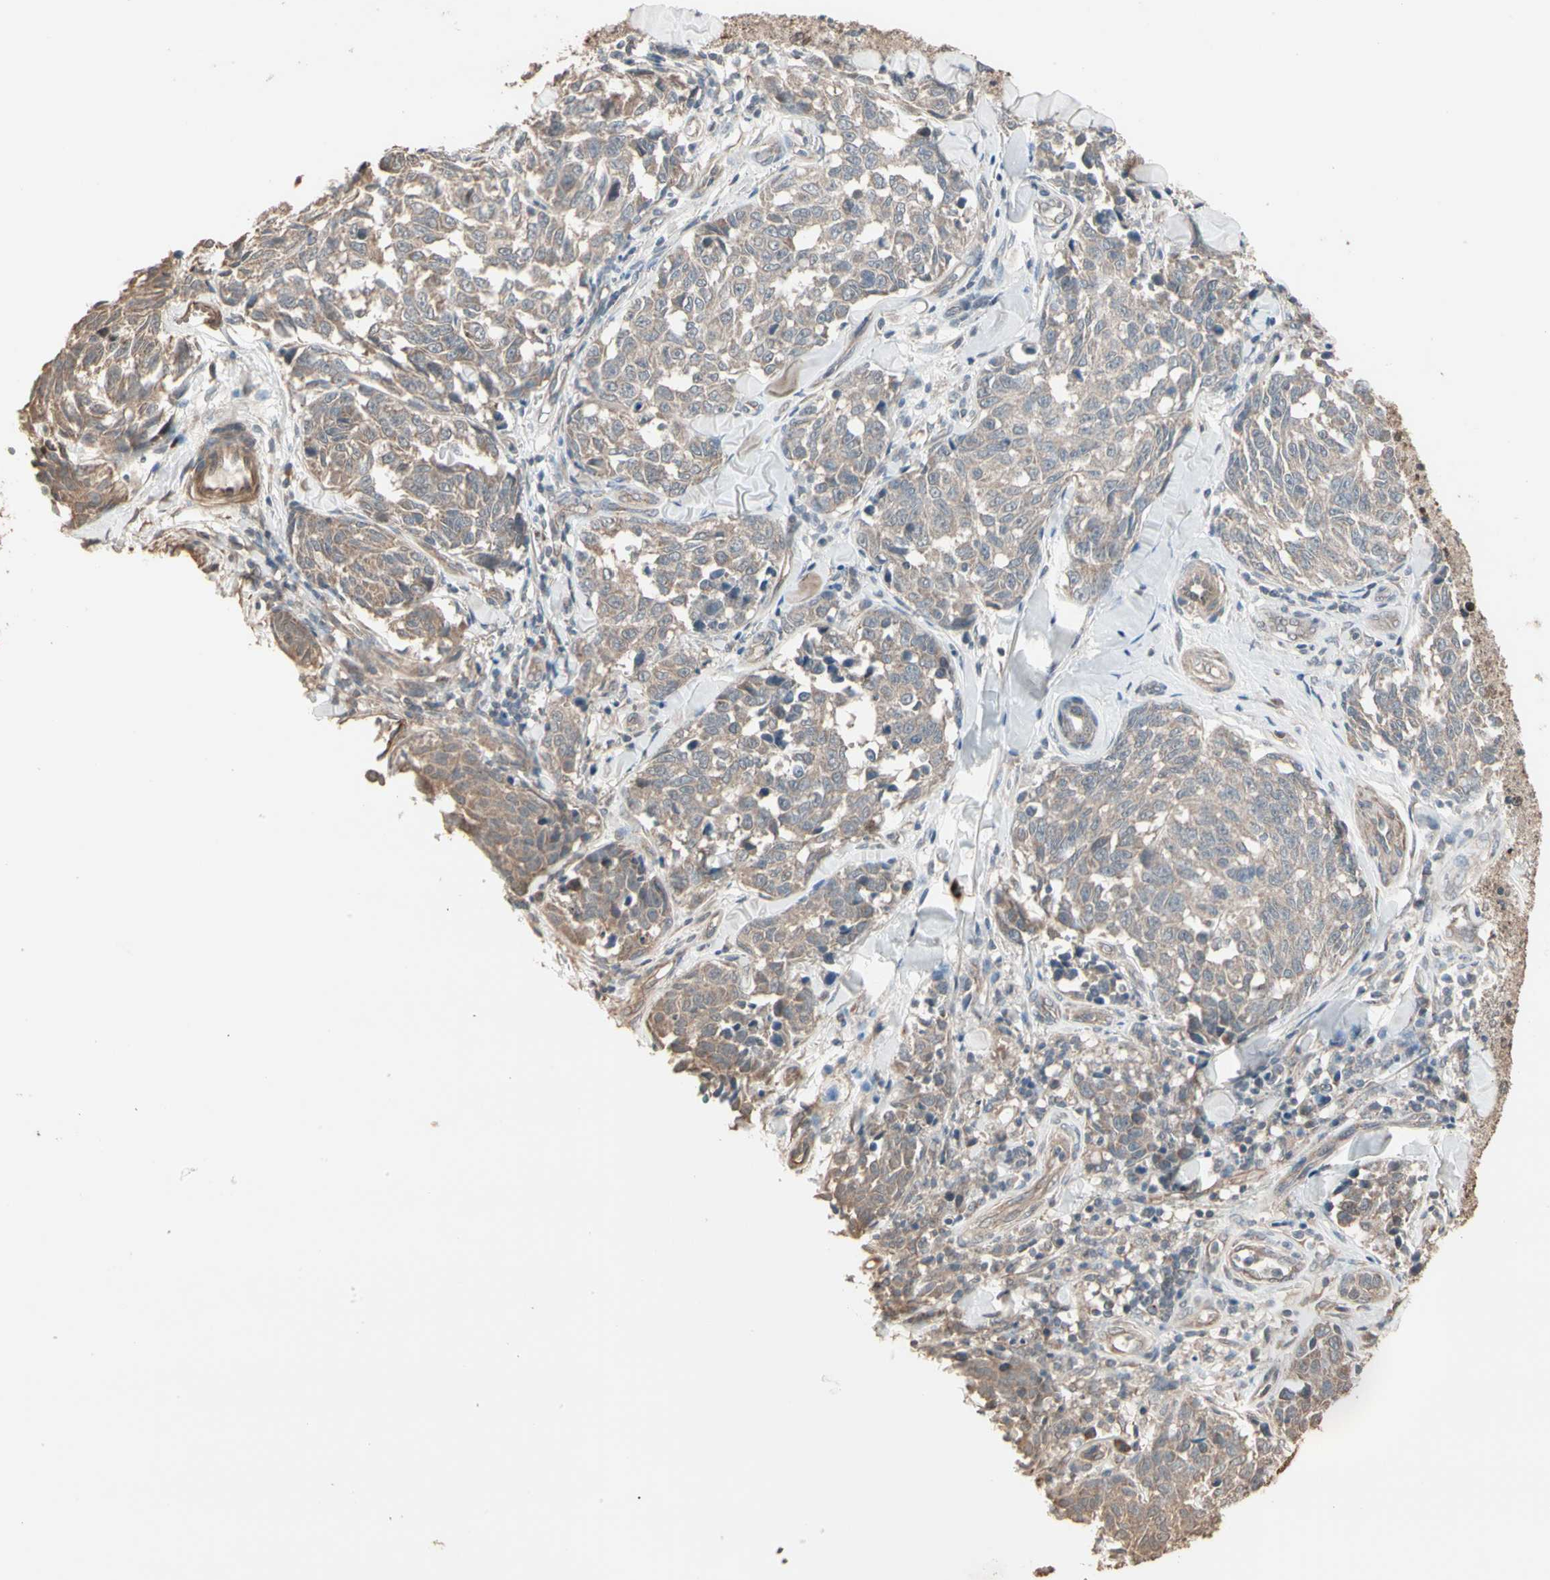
{"staining": {"intensity": "weak", "quantity": ">75%", "location": "cytoplasmic/membranous"}, "tissue": "melanoma", "cell_type": "Tumor cells", "image_type": "cancer", "snomed": [{"axis": "morphology", "description": "Malignant melanoma, NOS"}, {"axis": "topography", "description": "Skin"}], "caption": "Malignant melanoma stained for a protein demonstrates weak cytoplasmic/membranous positivity in tumor cells.", "gene": "GALNT3", "patient": {"sex": "female", "age": 64}}